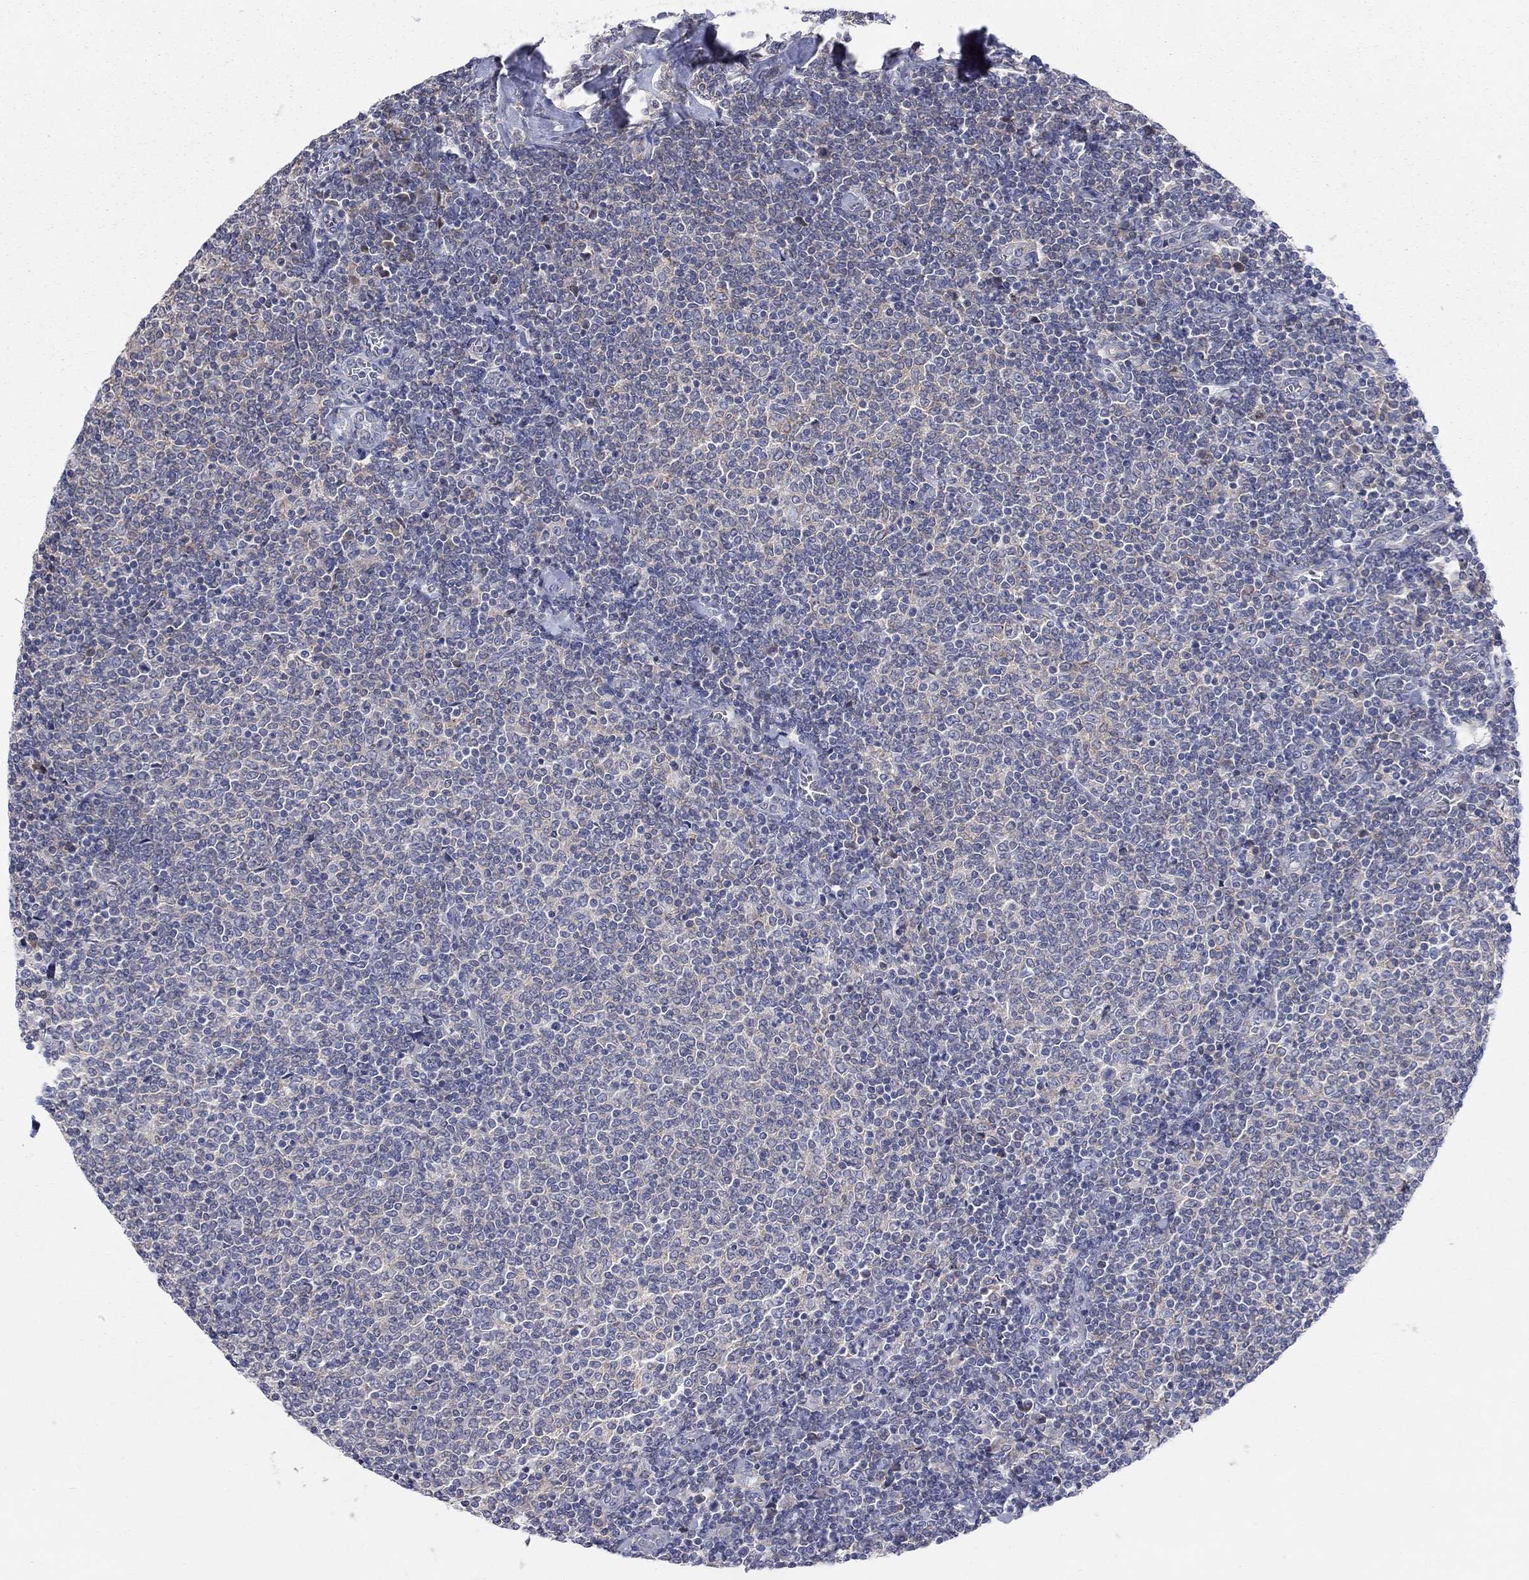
{"staining": {"intensity": "negative", "quantity": "none", "location": "none"}, "tissue": "lymphoma", "cell_type": "Tumor cells", "image_type": "cancer", "snomed": [{"axis": "morphology", "description": "Malignant lymphoma, non-Hodgkin's type, Low grade"}, {"axis": "topography", "description": "Lymph node"}], "caption": "Tumor cells show no significant protein staining in lymphoma.", "gene": "PCDHGA10", "patient": {"sex": "male", "age": 52}}